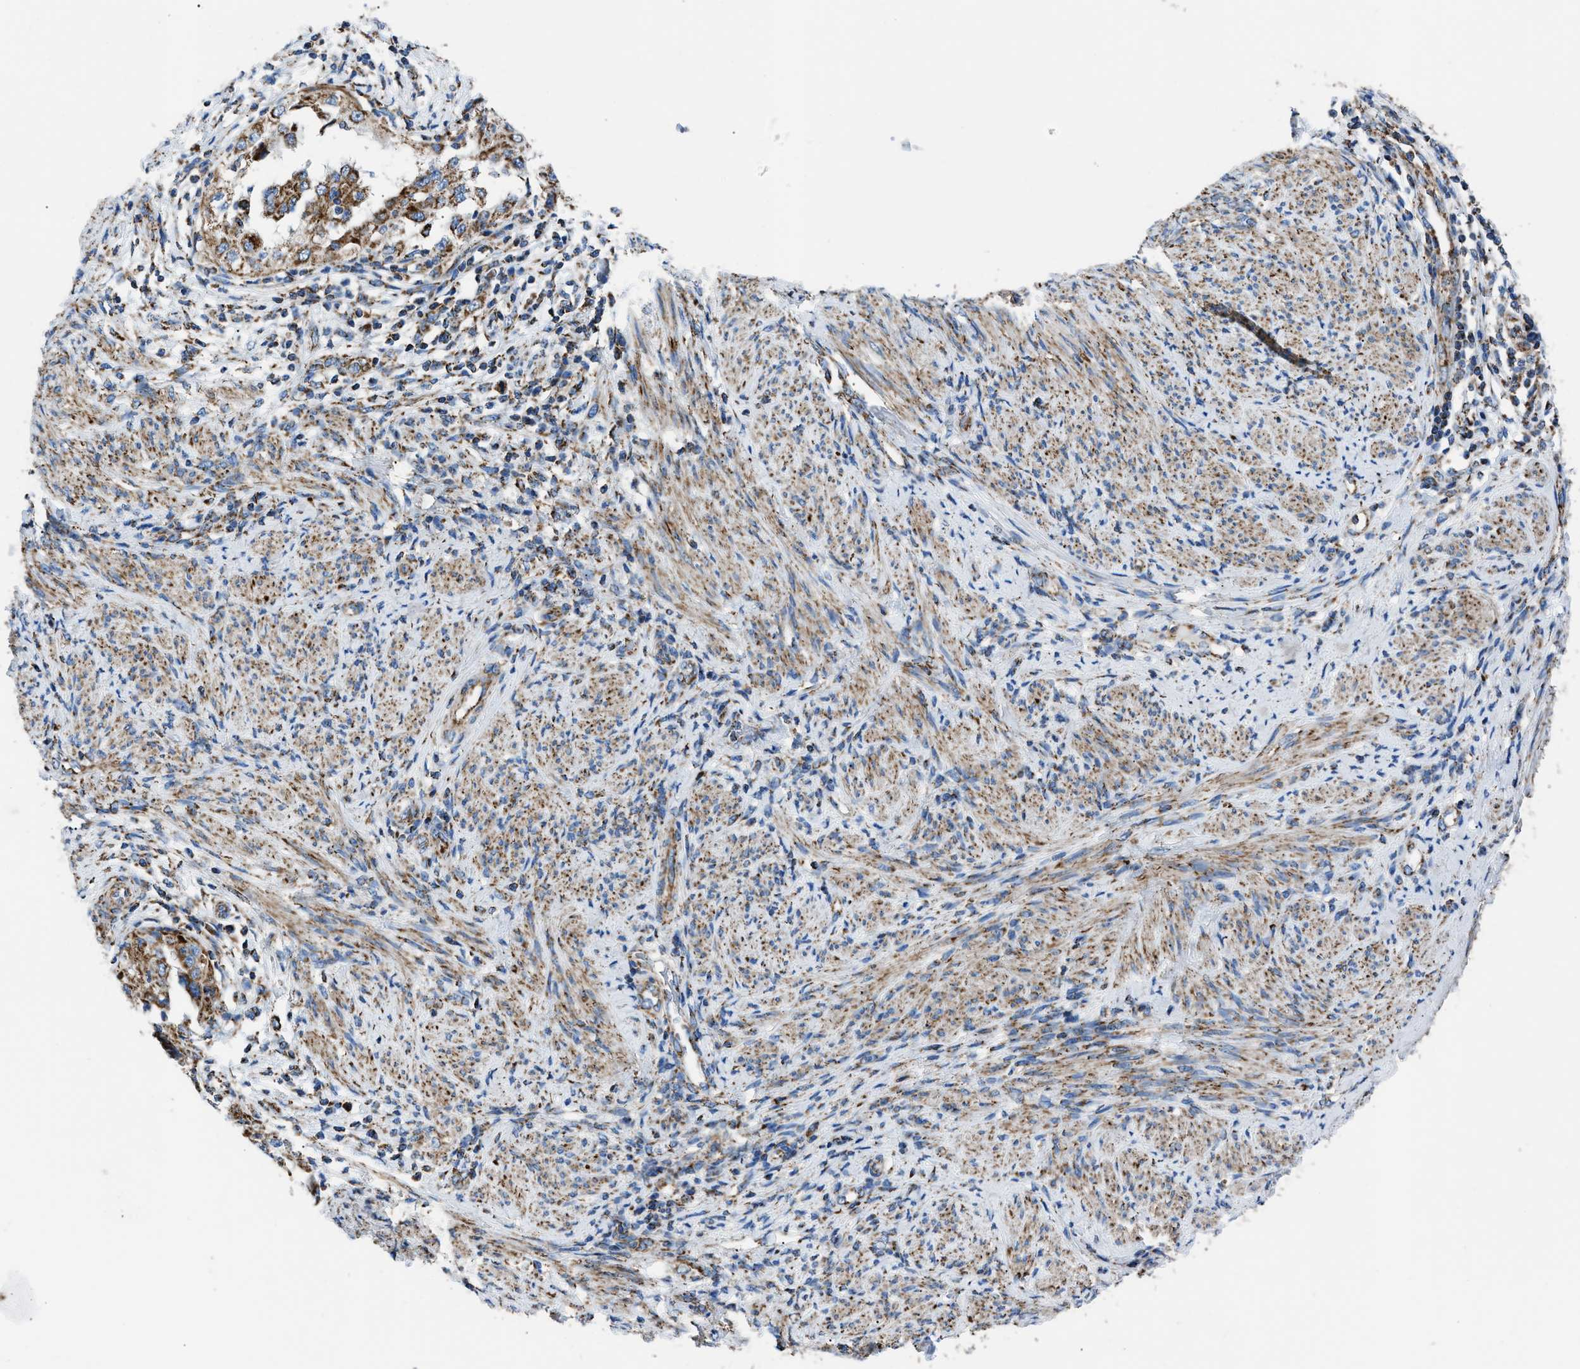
{"staining": {"intensity": "strong", "quantity": ">75%", "location": "cytoplasmic/membranous"}, "tissue": "endometrial cancer", "cell_type": "Tumor cells", "image_type": "cancer", "snomed": [{"axis": "morphology", "description": "Adenocarcinoma, NOS"}, {"axis": "topography", "description": "Endometrium"}], "caption": "Immunohistochemistry (IHC) micrograph of adenocarcinoma (endometrial) stained for a protein (brown), which exhibits high levels of strong cytoplasmic/membranous positivity in approximately >75% of tumor cells.", "gene": "PHB2", "patient": {"sex": "female", "age": 85}}